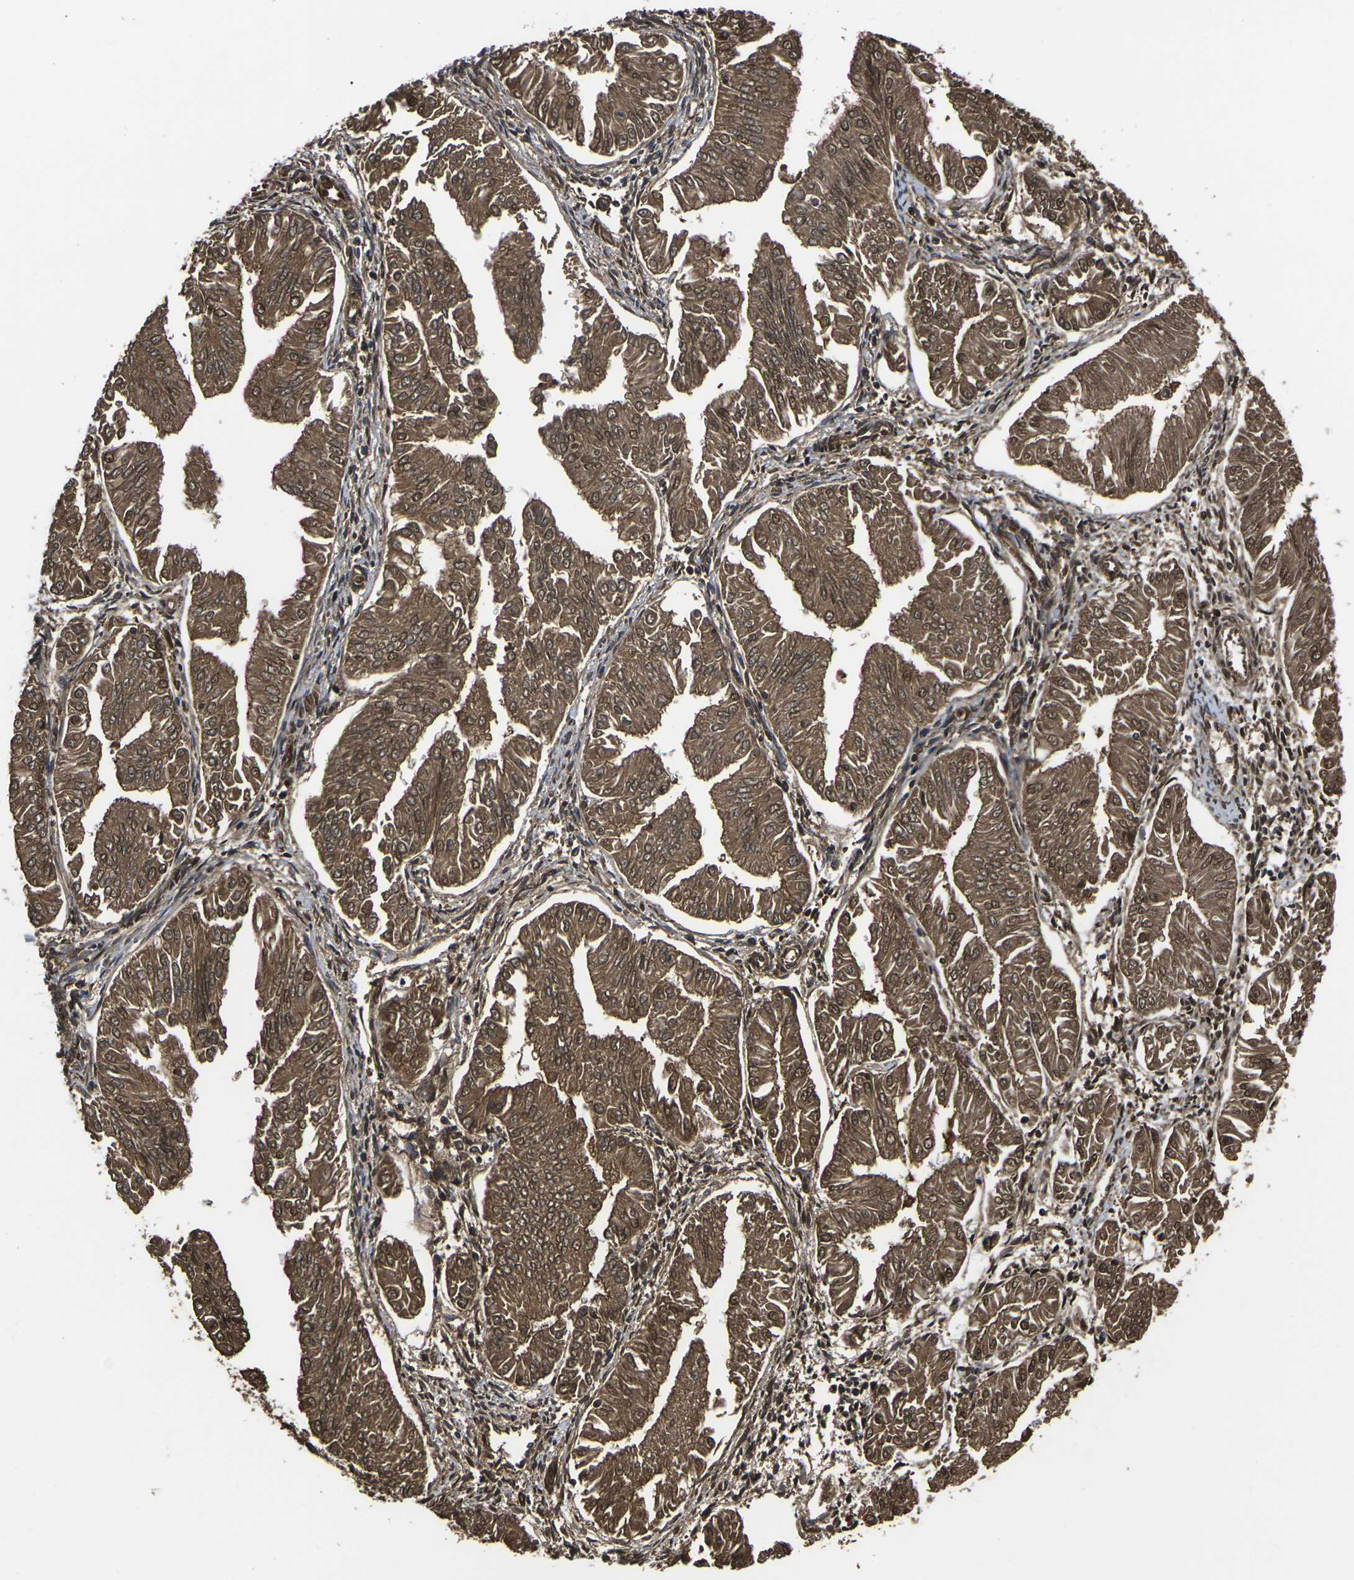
{"staining": {"intensity": "strong", "quantity": ">75%", "location": "cytoplasmic/membranous,nuclear"}, "tissue": "endometrial cancer", "cell_type": "Tumor cells", "image_type": "cancer", "snomed": [{"axis": "morphology", "description": "Adenocarcinoma, NOS"}, {"axis": "topography", "description": "Endometrium"}], "caption": "Human endometrial adenocarcinoma stained with a brown dye demonstrates strong cytoplasmic/membranous and nuclear positive positivity in approximately >75% of tumor cells.", "gene": "HSPG2", "patient": {"sex": "female", "age": 53}}